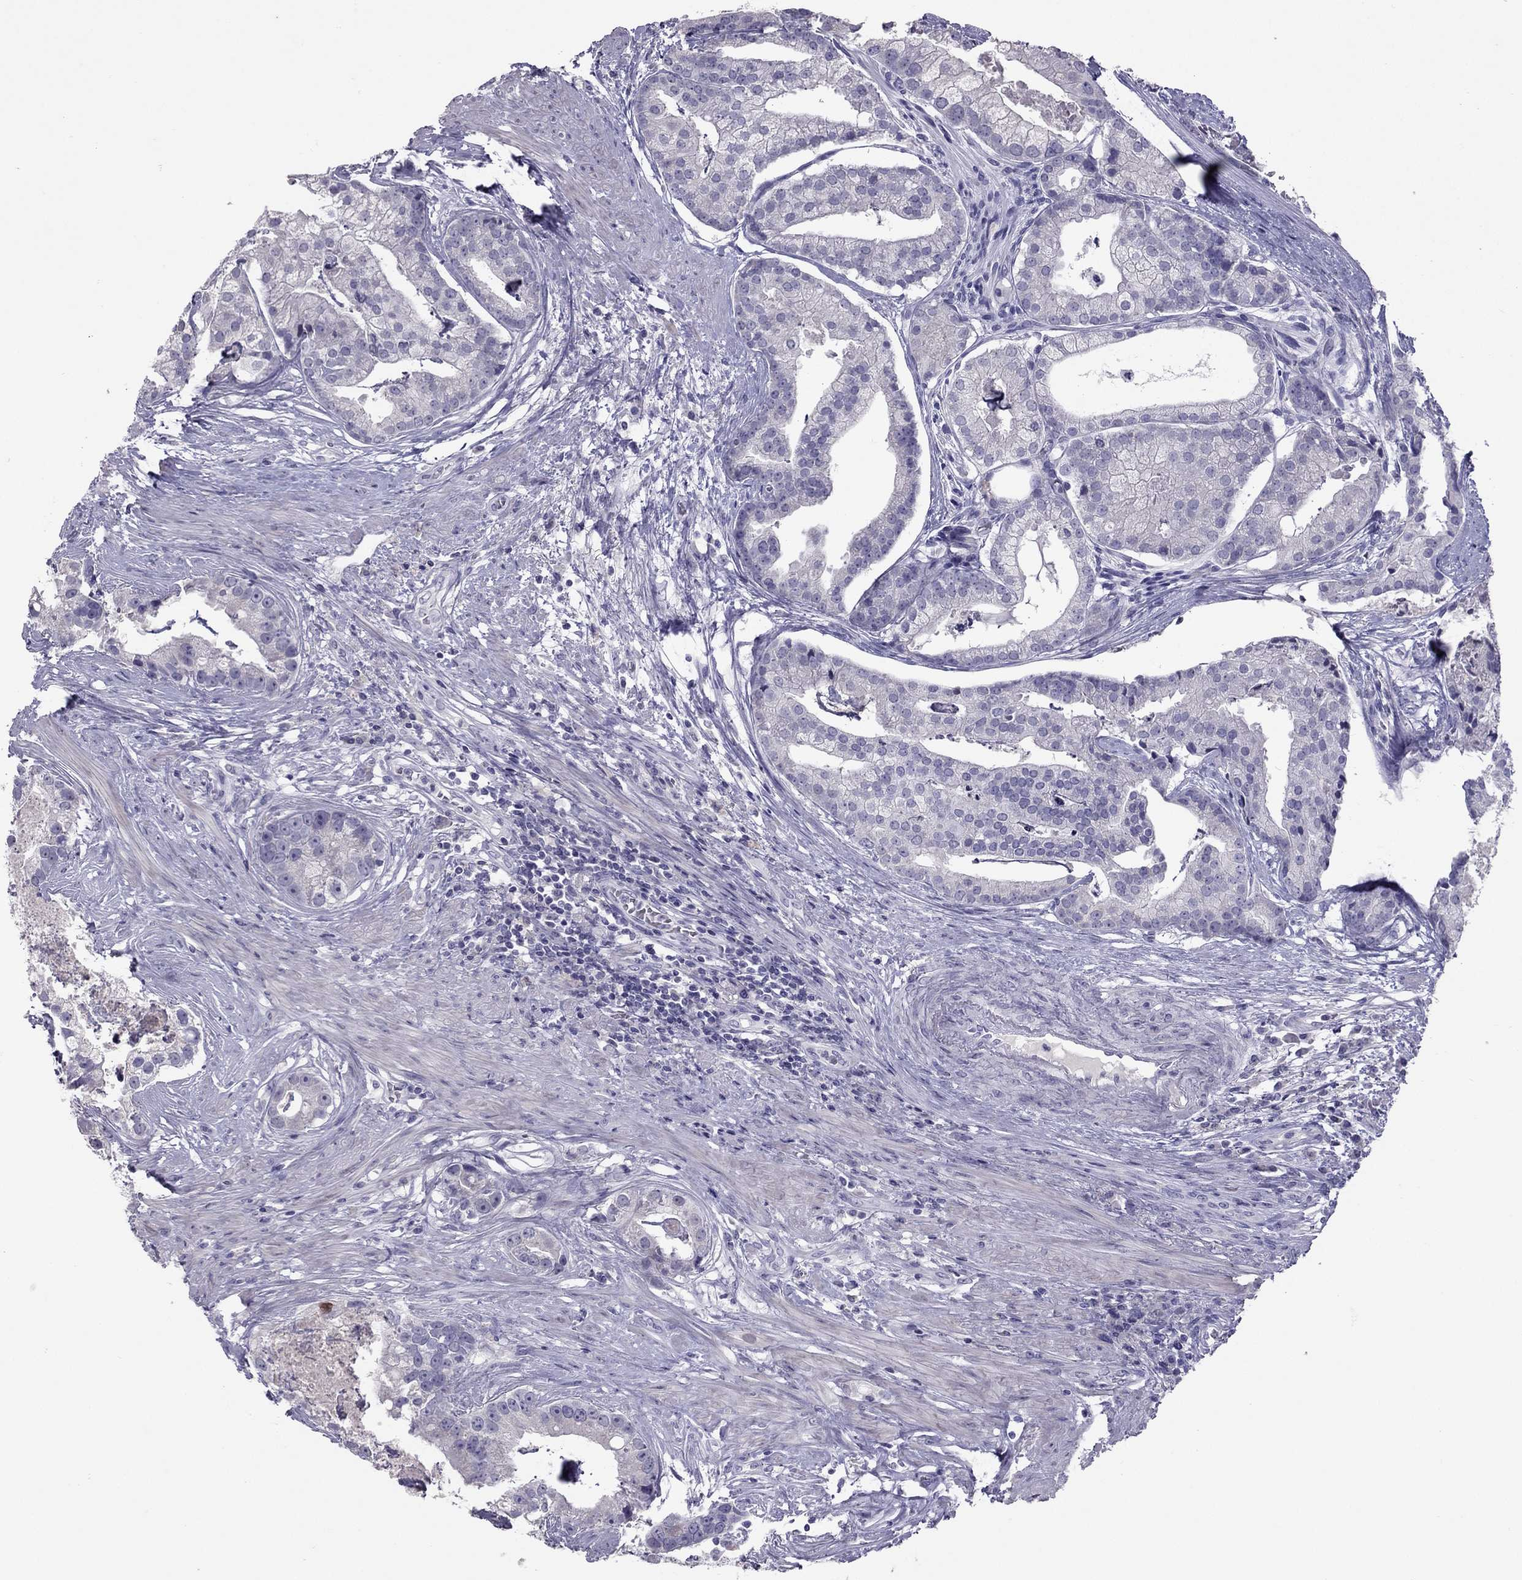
{"staining": {"intensity": "negative", "quantity": "none", "location": "none"}, "tissue": "prostate cancer", "cell_type": "Tumor cells", "image_type": "cancer", "snomed": [{"axis": "morphology", "description": "Adenocarcinoma, NOS"}, {"axis": "topography", "description": "Prostate and seminal vesicle, NOS"}, {"axis": "topography", "description": "Prostate"}], "caption": "The photomicrograph exhibits no staining of tumor cells in adenocarcinoma (prostate).", "gene": "RGS8", "patient": {"sex": "male", "age": 44}}